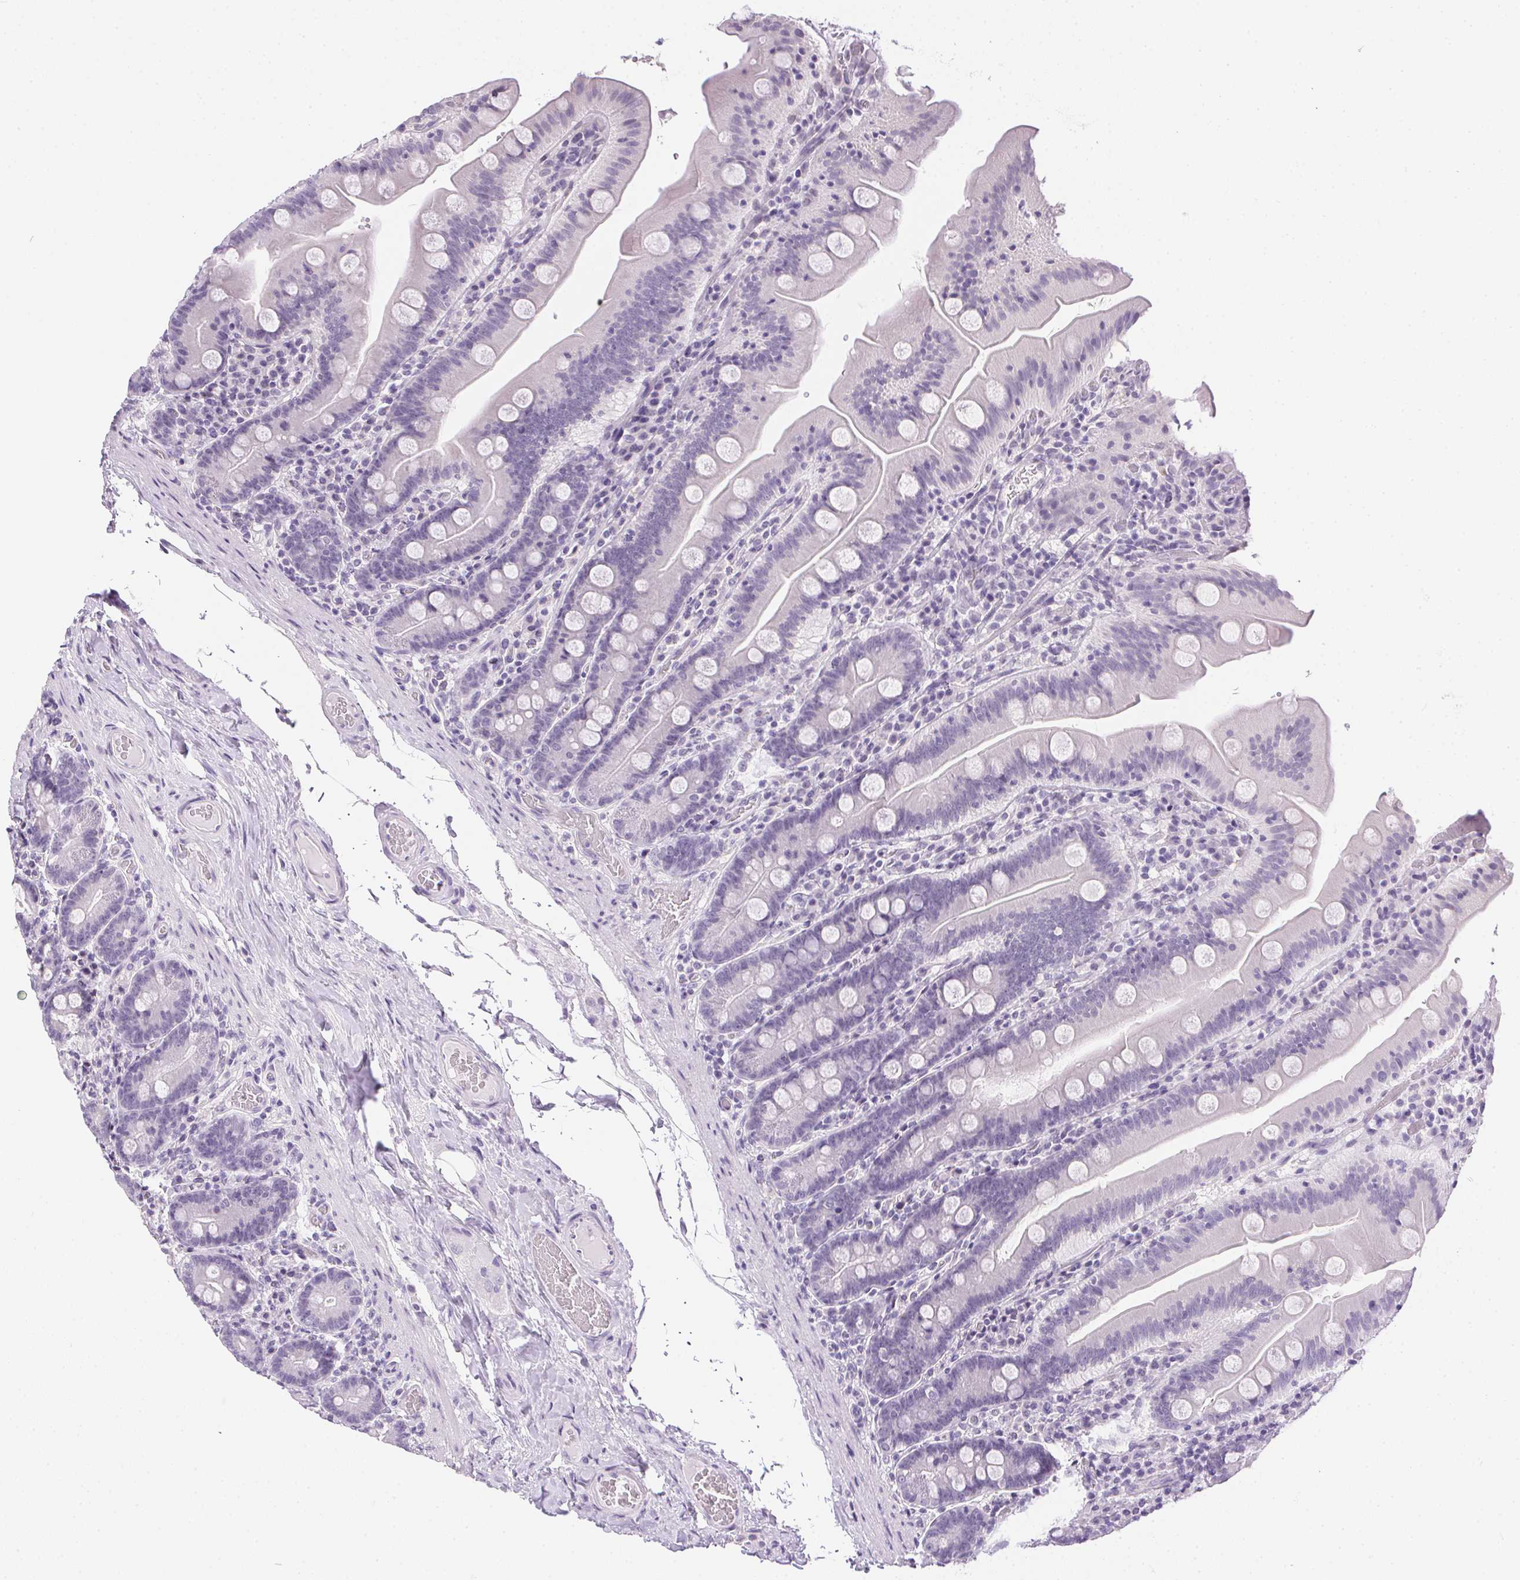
{"staining": {"intensity": "negative", "quantity": "none", "location": "none"}, "tissue": "small intestine", "cell_type": "Glandular cells", "image_type": "normal", "snomed": [{"axis": "morphology", "description": "Normal tissue, NOS"}, {"axis": "topography", "description": "Small intestine"}], "caption": "A high-resolution photomicrograph shows immunohistochemistry staining of normal small intestine, which displays no significant staining in glandular cells.", "gene": "PRL", "patient": {"sex": "male", "age": 37}}